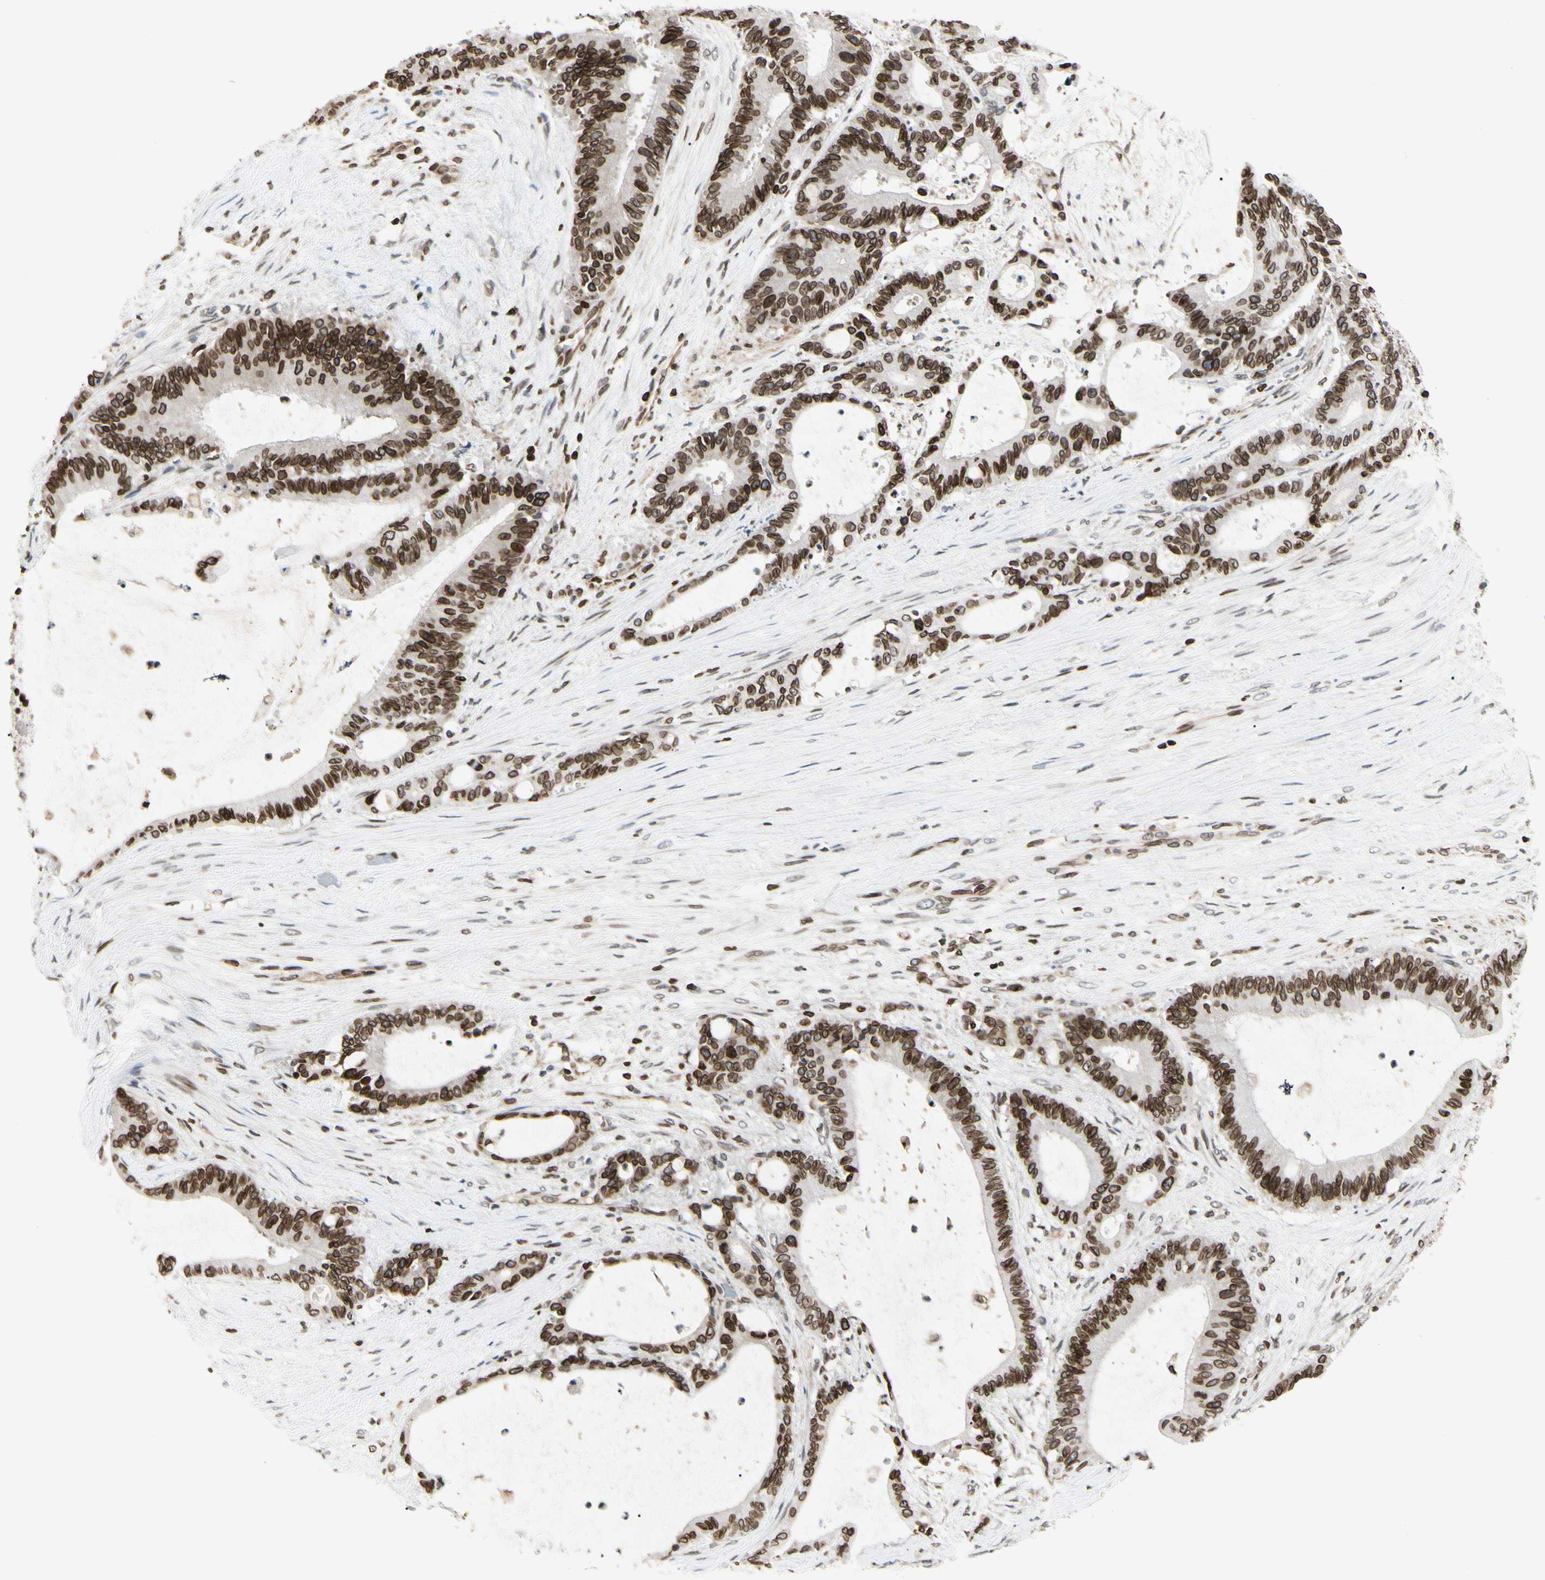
{"staining": {"intensity": "strong", "quantity": ">75%", "location": "cytoplasmic/membranous,nuclear"}, "tissue": "liver cancer", "cell_type": "Tumor cells", "image_type": "cancer", "snomed": [{"axis": "morphology", "description": "Cholangiocarcinoma"}, {"axis": "topography", "description": "Liver"}], "caption": "The immunohistochemical stain highlights strong cytoplasmic/membranous and nuclear positivity in tumor cells of liver cancer (cholangiocarcinoma) tissue.", "gene": "TMPO", "patient": {"sex": "female", "age": 73}}